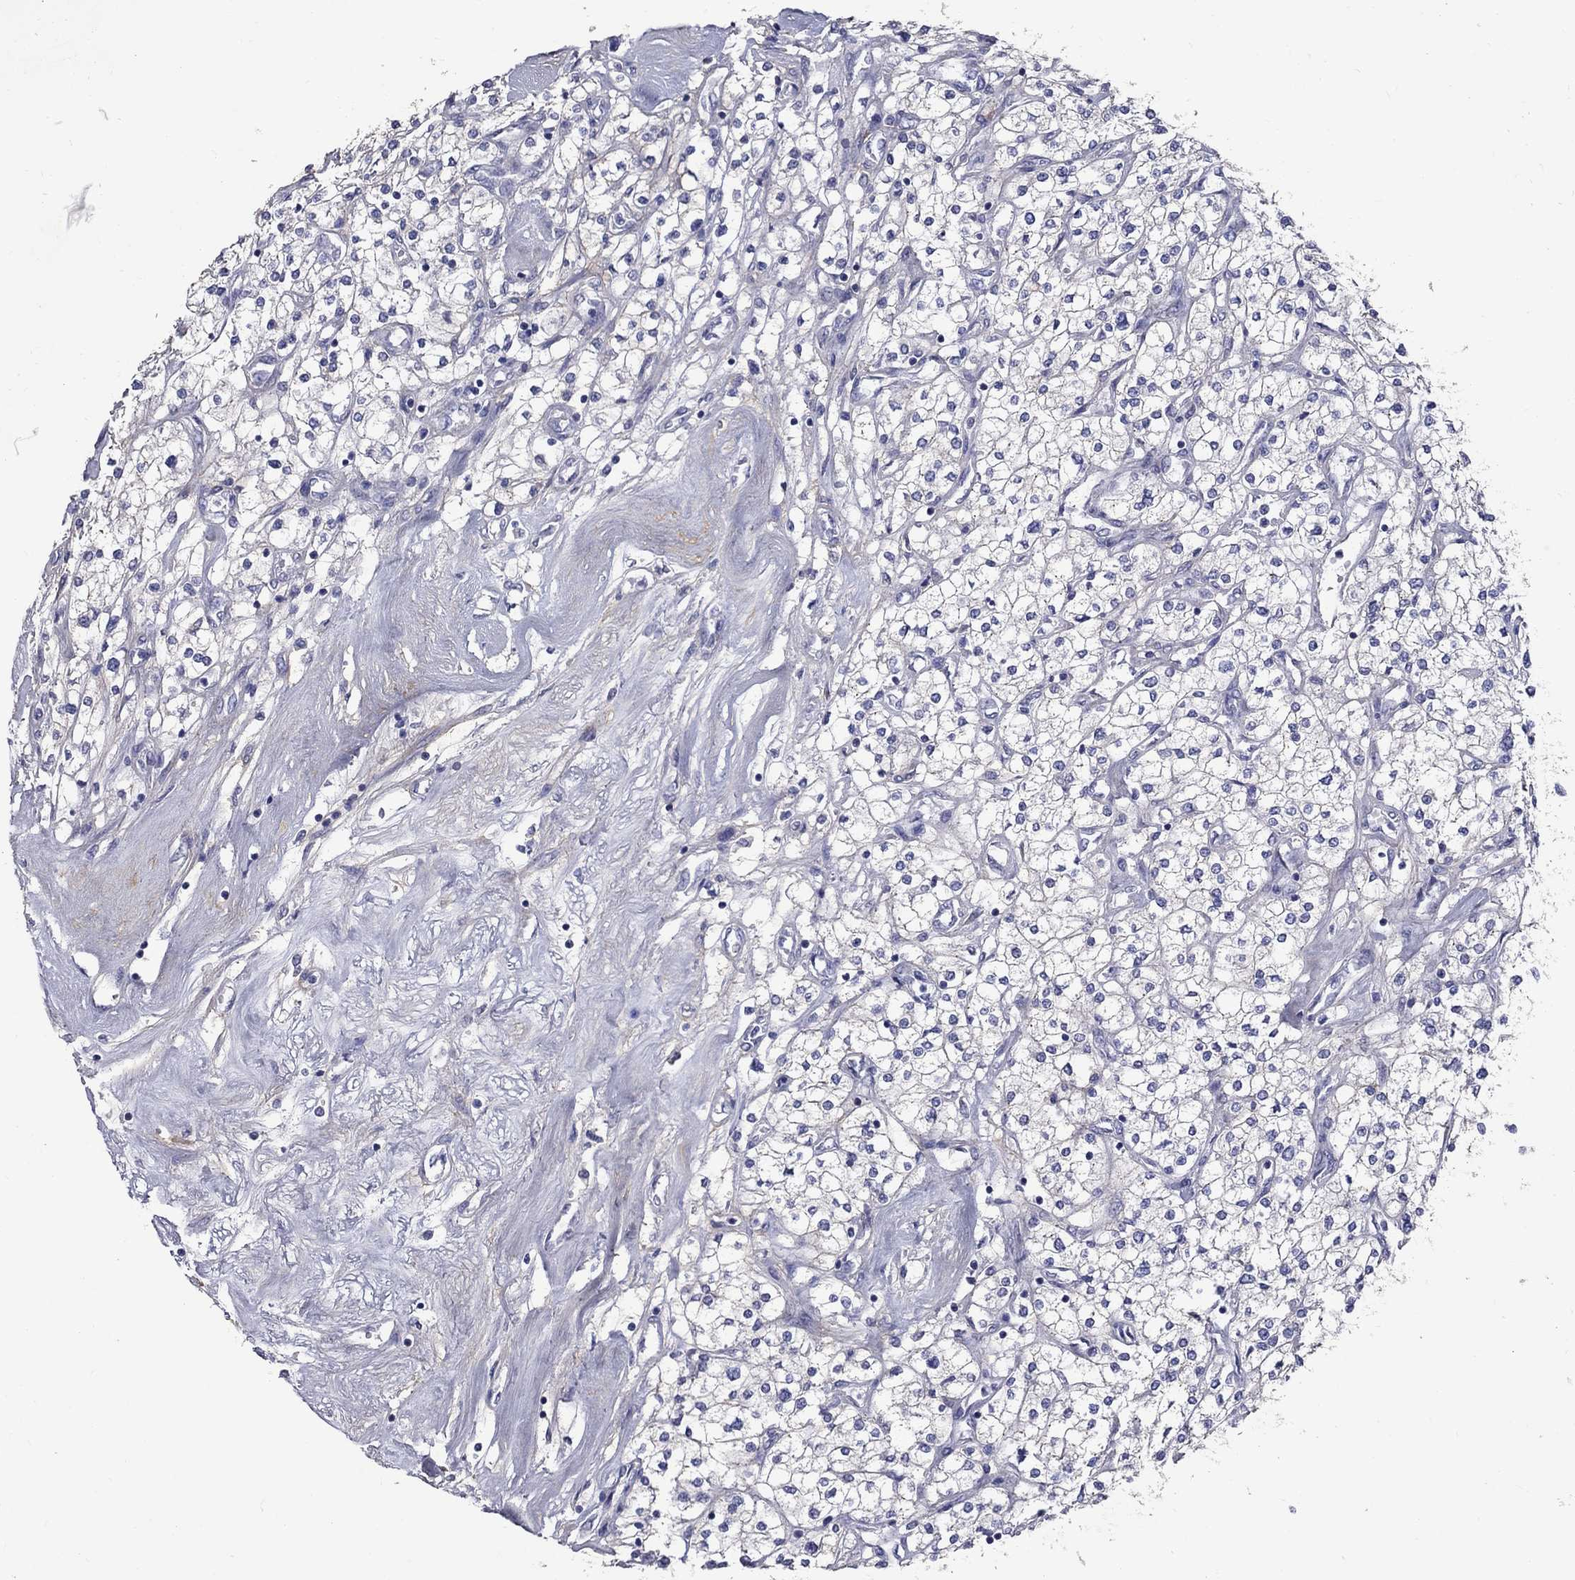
{"staining": {"intensity": "negative", "quantity": "none", "location": "none"}, "tissue": "renal cancer", "cell_type": "Tumor cells", "image_type": "cancer", "snomed": [{"axis": "morphology", "description": "Adenocarcinoma, NOS"}, {"axis": "topography", "description": "Kidney"}], "caption": "There is no significant positivity in tumor cells of renal adenocarcinoma.", "gene": "ANXA10", "patient": {"sex": "male", "age": 80}}